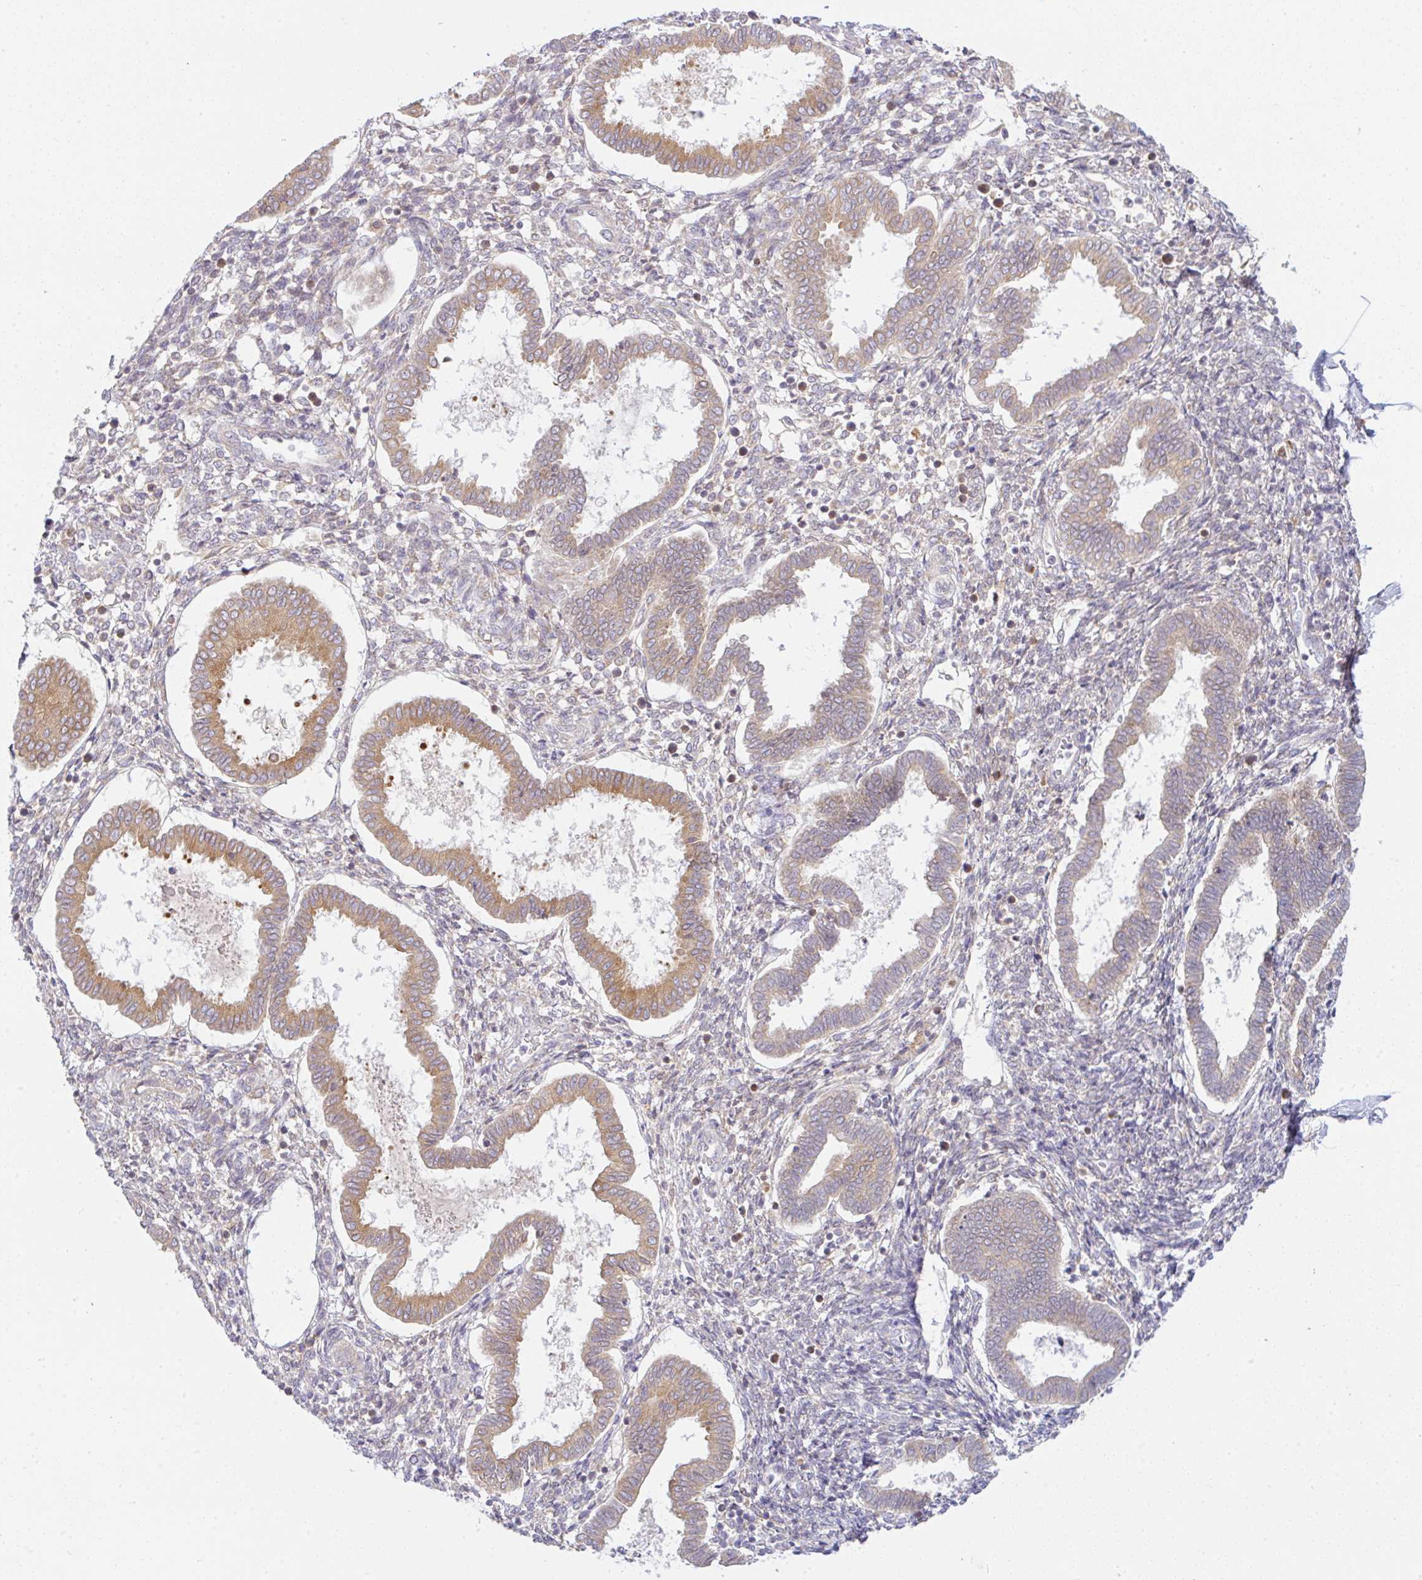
{"staining": {"intensity": "weak", "quantity": "25%-75%", "location": "cytoplasmic/membranous"}, "tissue": "endometrium", "cell_type": "Cells in endometrial stroma", "image_type": "normal", "snomed": [{"axis": "morphology", "description": "Normal tissue, NOS"}, {"axis": "topography", "description": "Endometrium"}], "caption": "An immunohistochemistry (IHC) photomicrograph of unremarkable tissue is shown. Protein staining in brown labels weak cytoplasmic/membranous positivity in endometrium within cells in endometrial stroma. (DAB IHC, brown staining for protein, blue staining for nuclei).", "gene": "DERL2", "patient": {"sex": "female", "age": 24}}